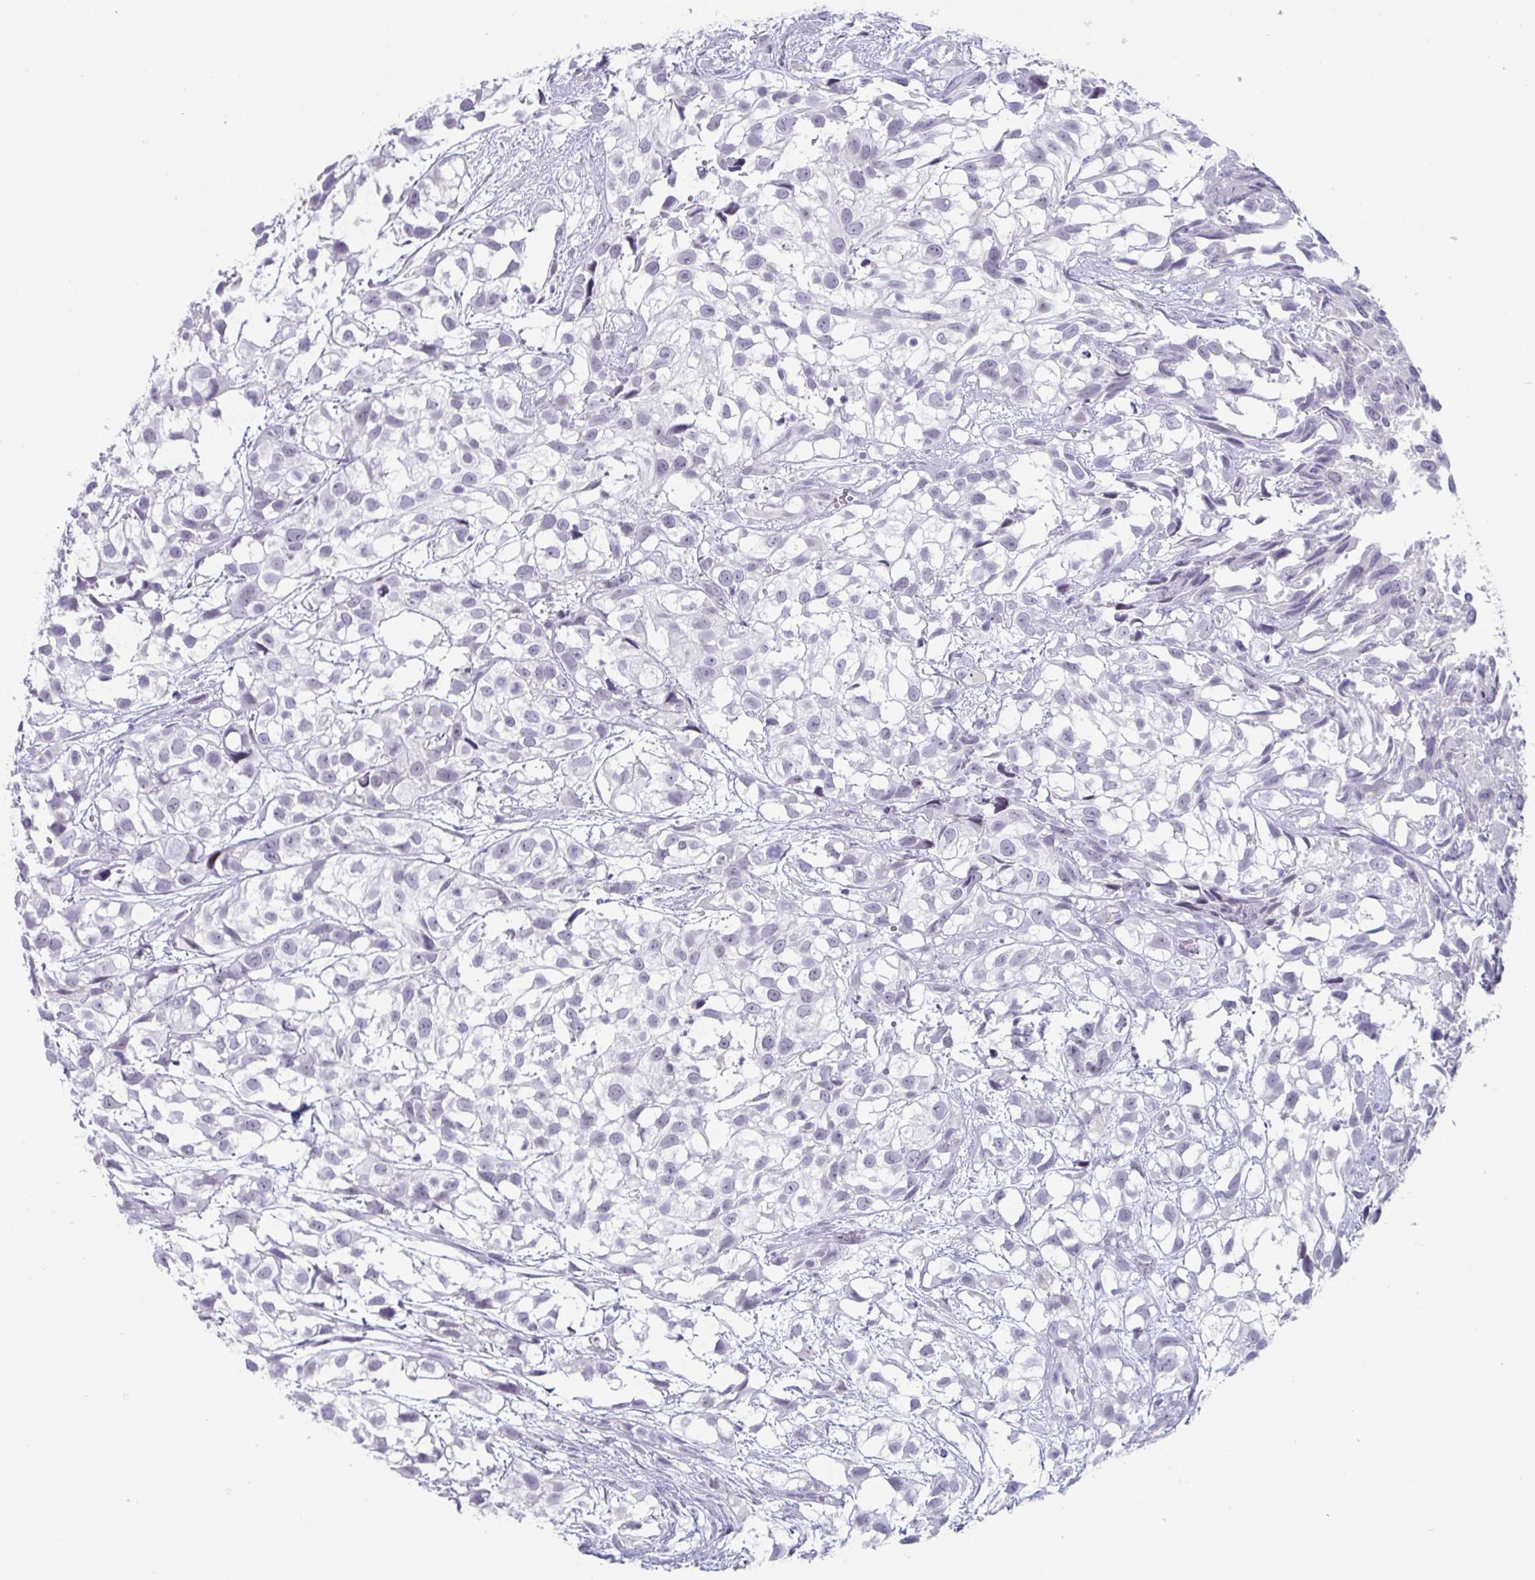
{"staining": {"intensity": "negative", "quantity": "none", "location": "none"}, "tissue": "urothelial cancer", "cell_type": "Tumor cells", "image_type": "cancer", "snomed": [{"axis": "morphology", "description": "Urothelial carcinoma, High grade"}, {"axis": "topography", "description": "Urinary bladder"}], "caption": "Protein analysis of high-grade urothelial carcinoma reveals no significant staining in tumor cells.", "gene": "VSIG10L", "patient": {"sex": "male", "age": 56}}